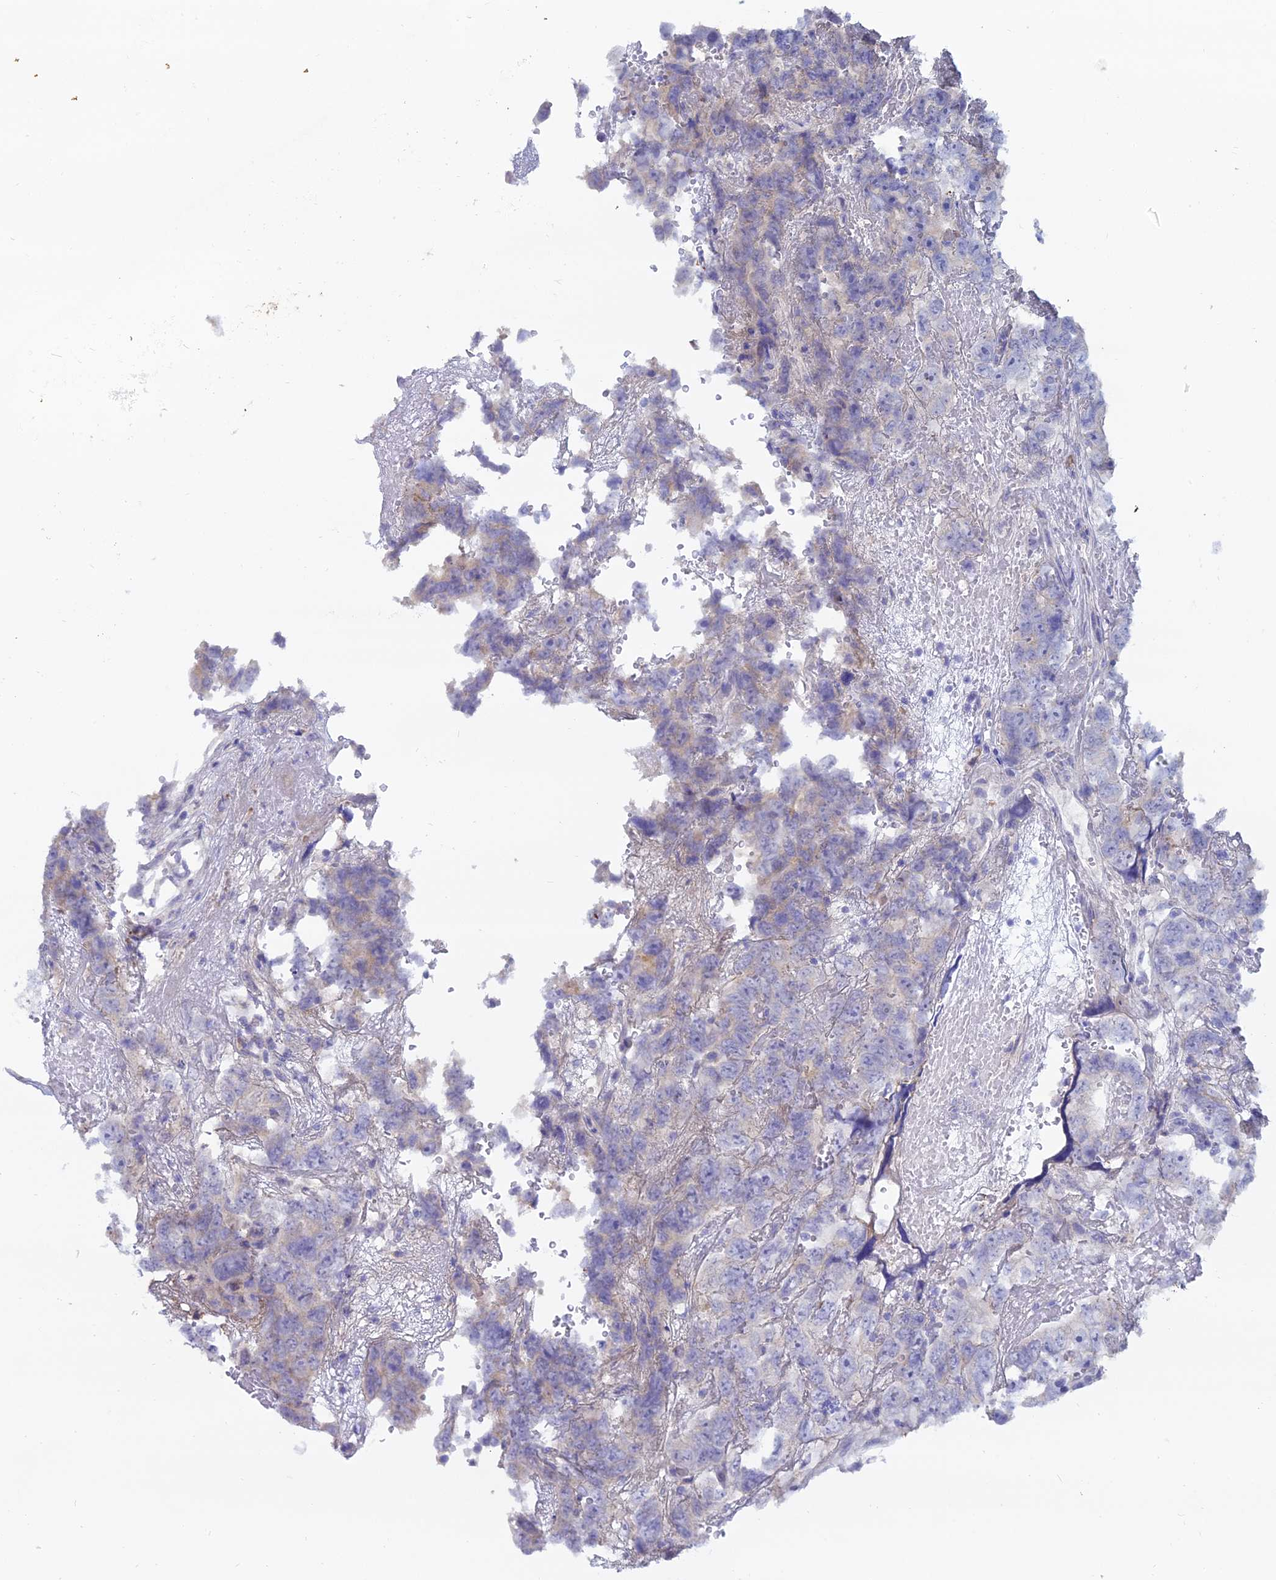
{"staining": {"intensity": "negative", "quantity": "none", "location": "none"}, "tissue": "testis cancer", "cell_type": "Tumor cells", "image_type": "cancer", "snomed": [{"axis": "morphology", "description": "Carcinoma, Embryonal, NOS"}, {"axis": "topography", "description": "Testis"}], "caption": "This is a image of immunohistochemistry (IHC) staining of testis embryonal carcinoma, which shows no positivity in tumor cells. (DAB immunohistochemistry with hematoxylin counter stain).", "gene": "DHX34", "patient": {"sex": "male", "age": 45}}